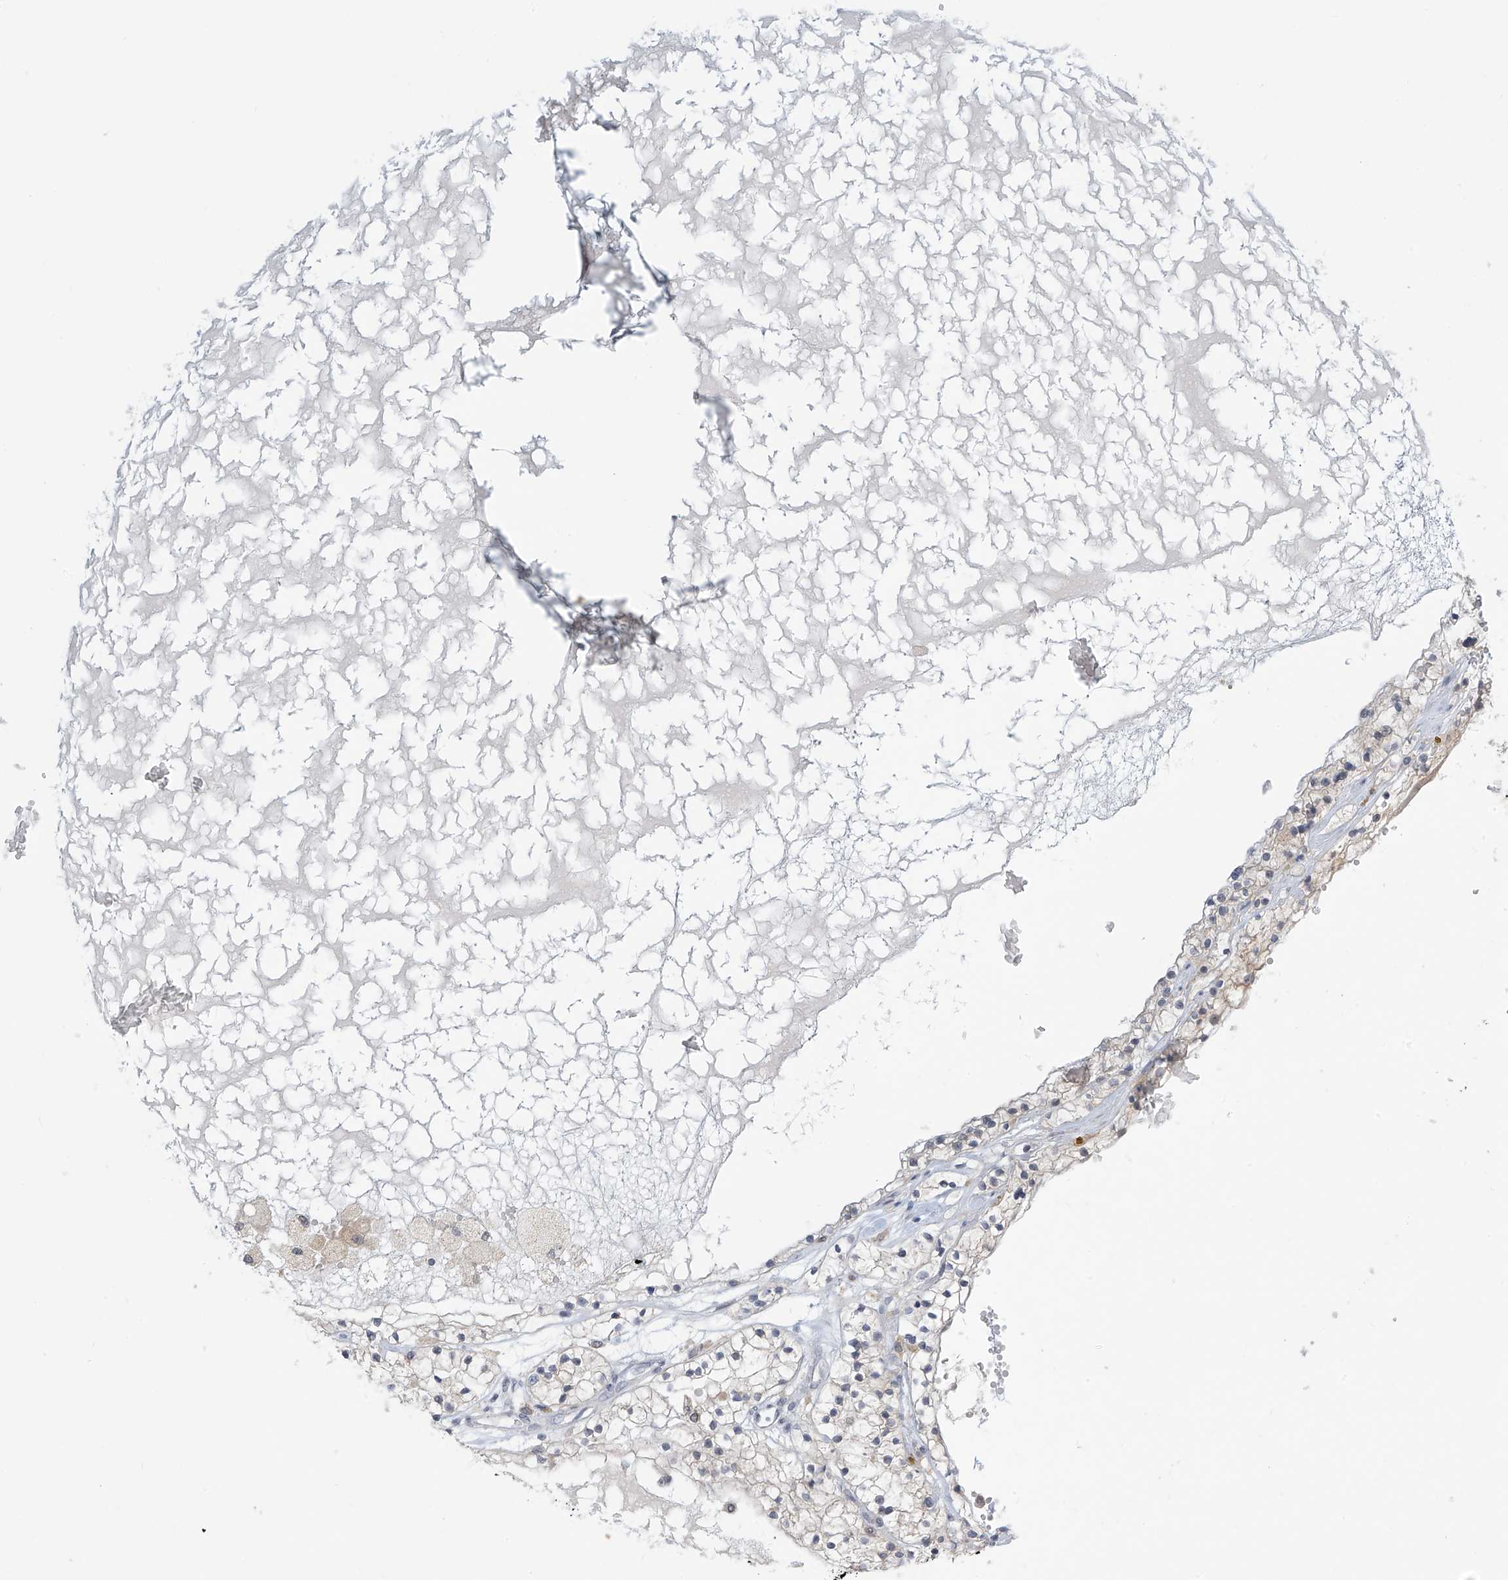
{"staining": {"intensity": "negative", "quantity": "none", "location": "none"}, "tissue": "renal cancer", "cell_type": "Tumor cells", "image_type": "cancer", "snomed": [{"axis": "morphology", "description": "Normal tissue, NOS"}, {"axis": "morphology", "description": "Adenocarcinoma, NOS"}, {"axis": "topography", "description": "Kidney"}], "caption": "Immunohistochemistry (IHC) of renal cancer (adenocarcinoma) exhibits no expression in tumor cells.", "gene": "APLF", "patient": {"sex": "male", "age": 68}}